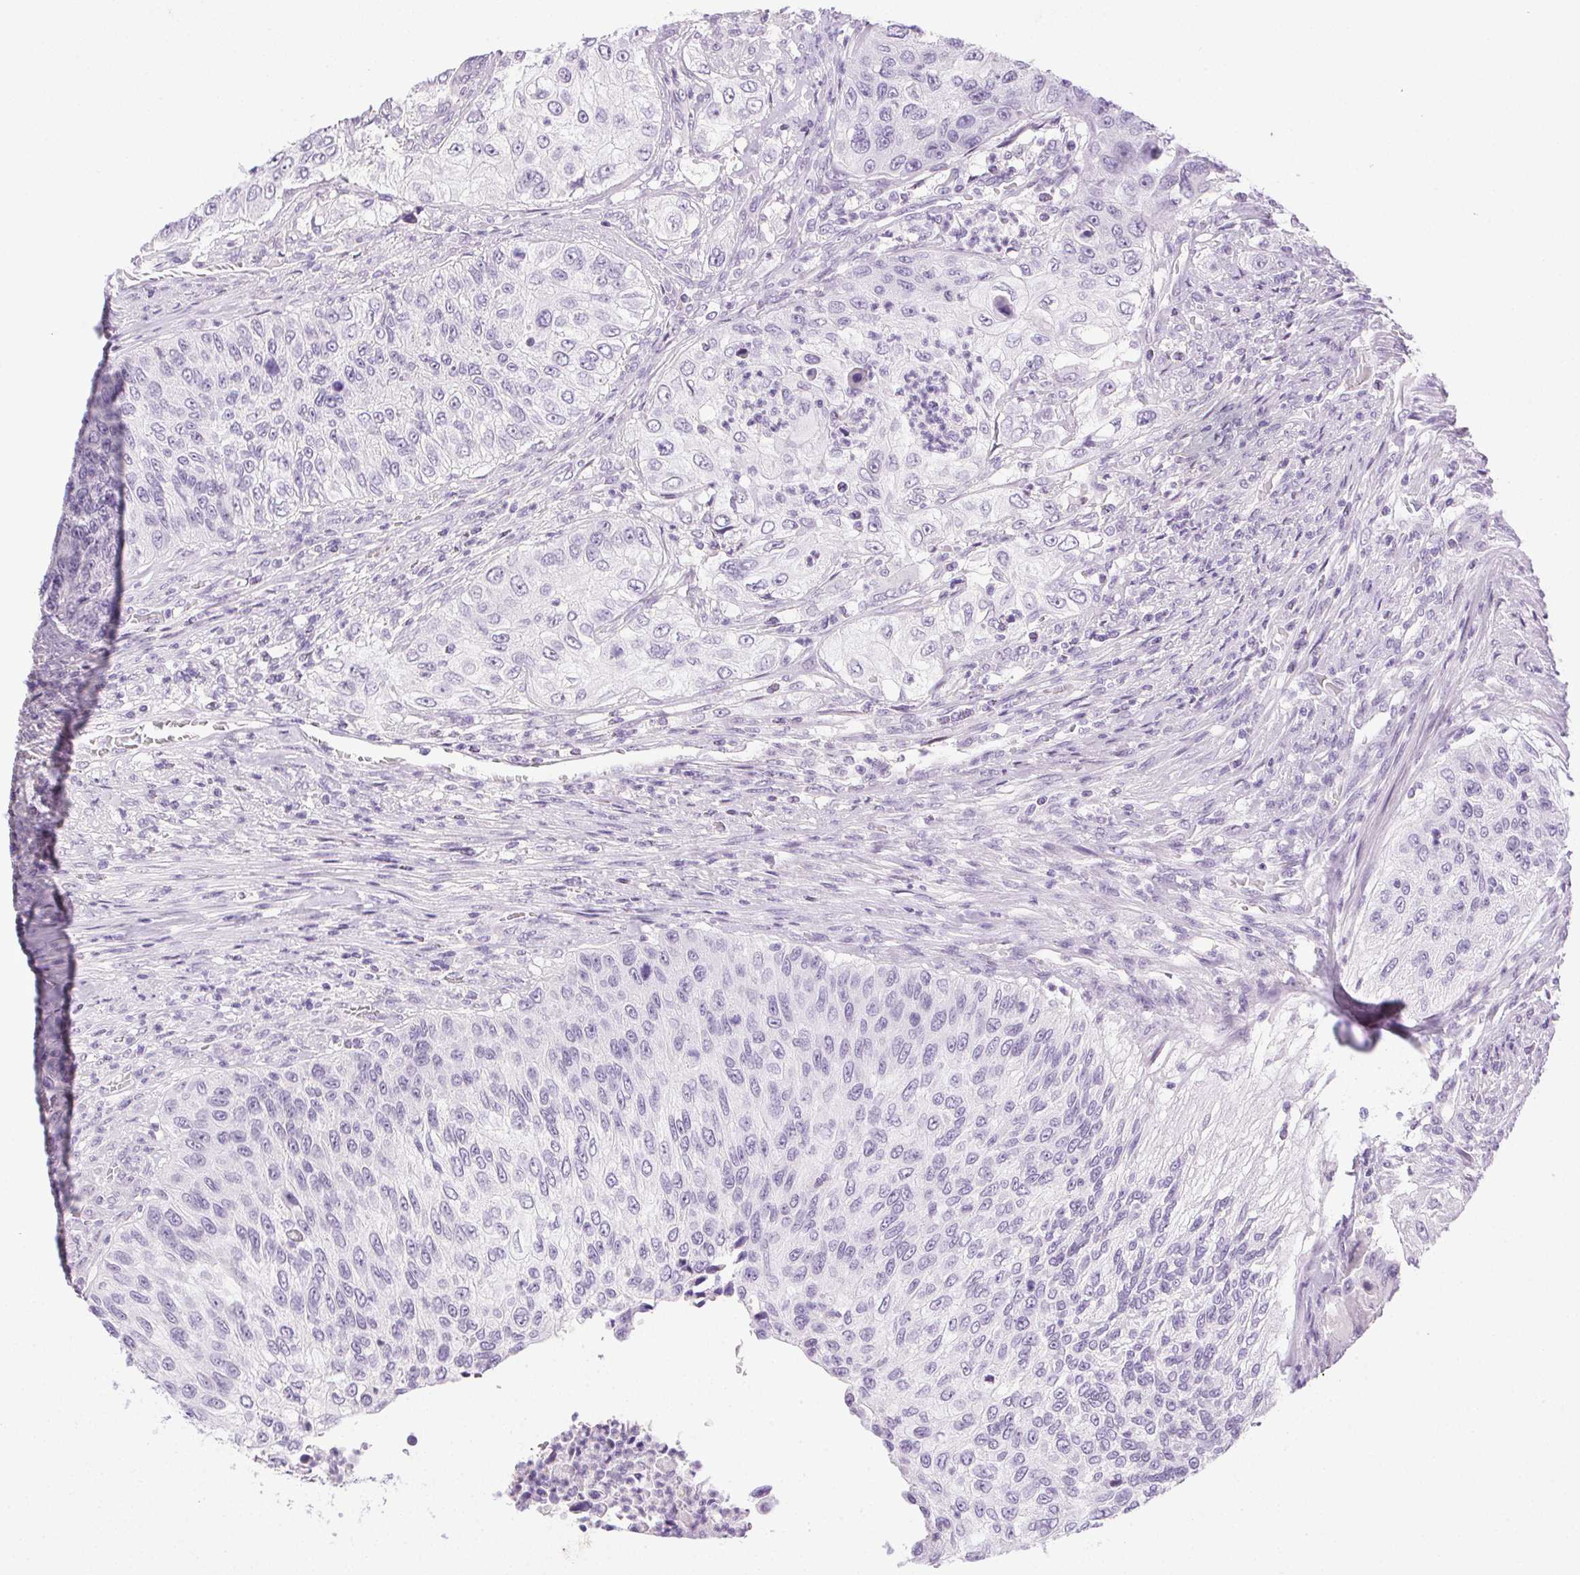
{"staining": {"intensity": "negative", "quantity": "none", "location": "none"}, "tissue": "urothelial cancer", "cell_type": "Tumor cells", "image_type": "cancer", "snomed": [{"axis": "morphology", "description": "Urothelial carcinoma, High grade"}, {"axis": "topography", "description": "Urinary bladder"}], "caption": "IHC image of human urothelial carcinoma (high-grade) stained for a protein (brown), which exhibits no staining in tumor cells.", "gene": "PRL", "patient": {"sex": "female", "age": 60}}